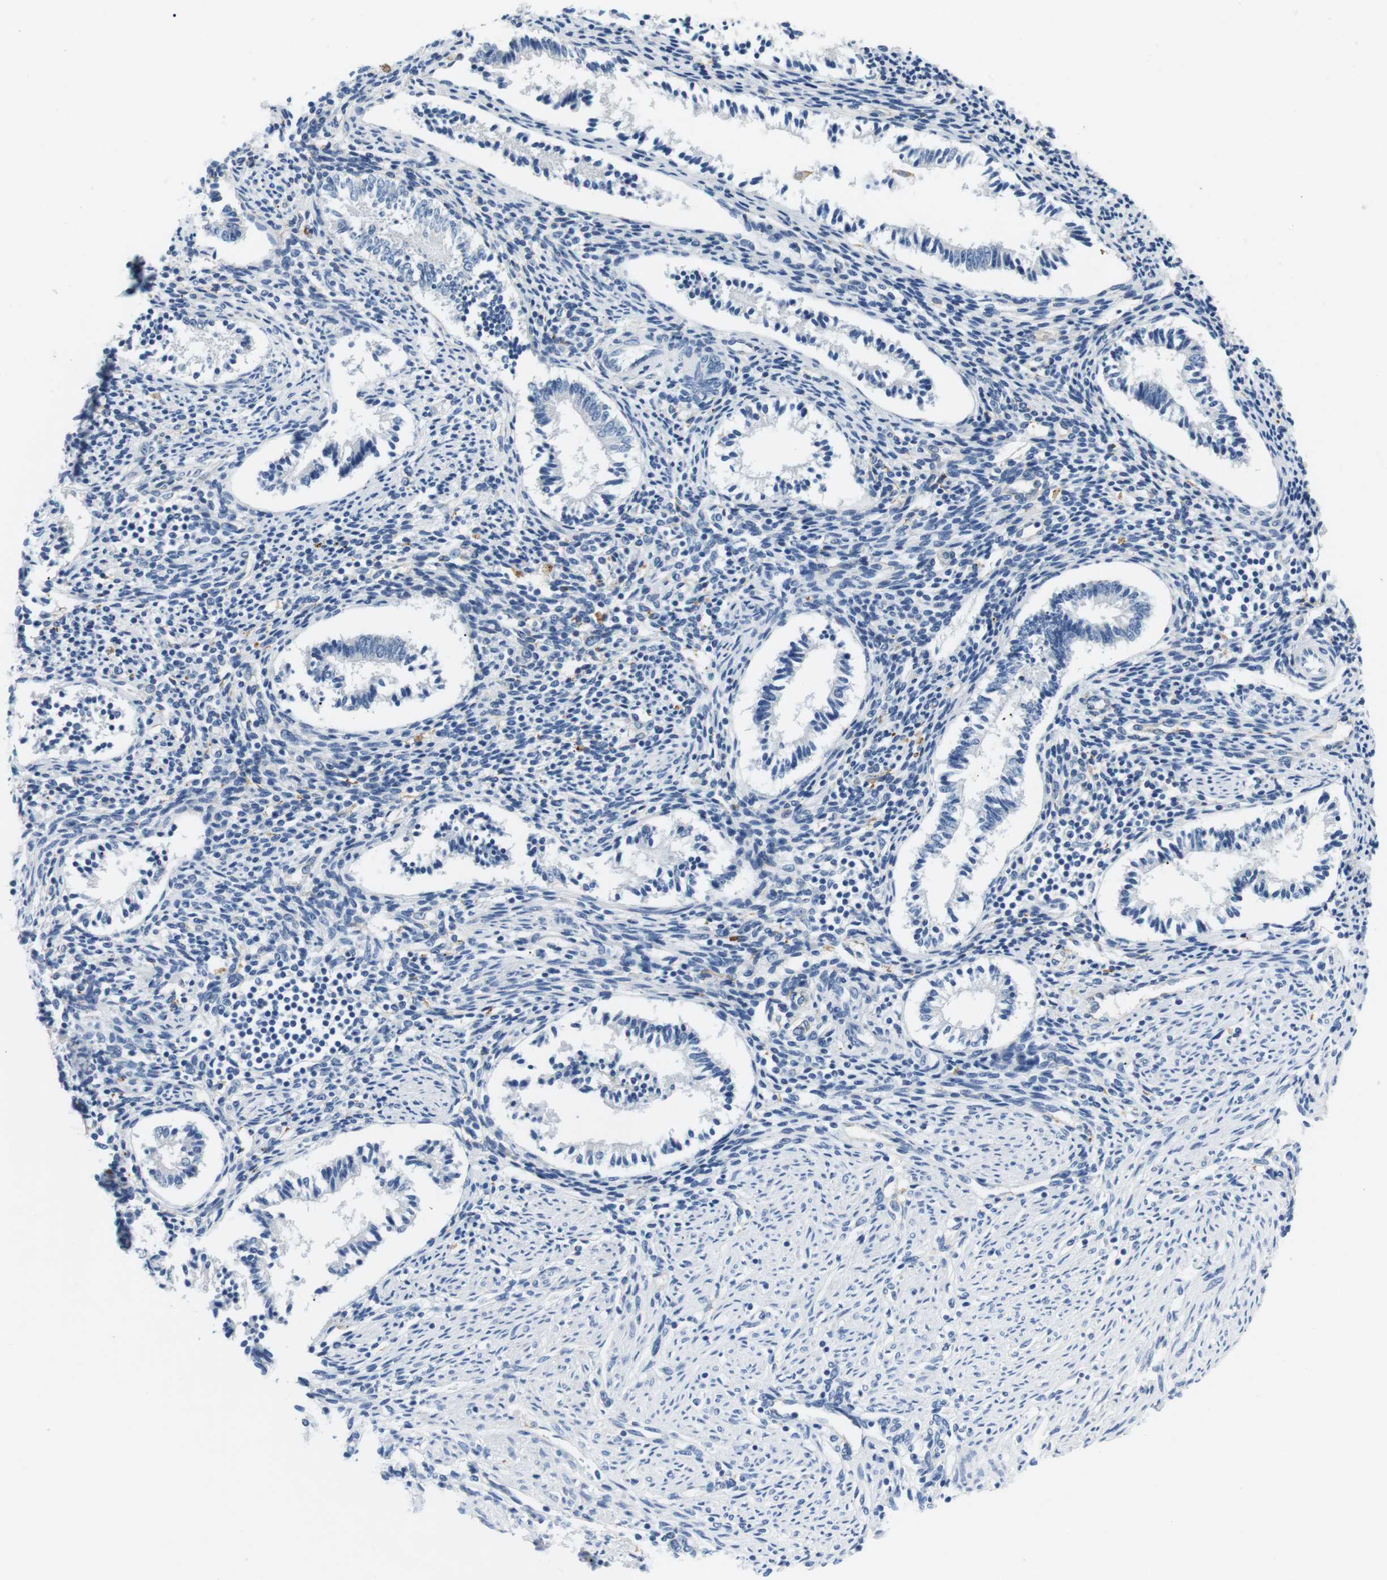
{"staining": {"intensity": "negative", "quantity": "none", "location": "none"}, "tissue": "endometrium", "cell_type": "Cells in endometrial stroma", "image_type": "normal", "snomed": [{"axis": "morphology", "description": "Normal tissue, NOS"}, {"axis": "topography", "description": "Endometrium"}], "caption": "IHC of unremarkable endometrium exhibits no staining in cells in endometrial stroma. (Brightfield microscopy of DAB (3,3'-diaminobenzidine) immunohistochemistry at high magnification).", "gene": "FCGRT", "patient": {"sex": "female", "age": 42}}